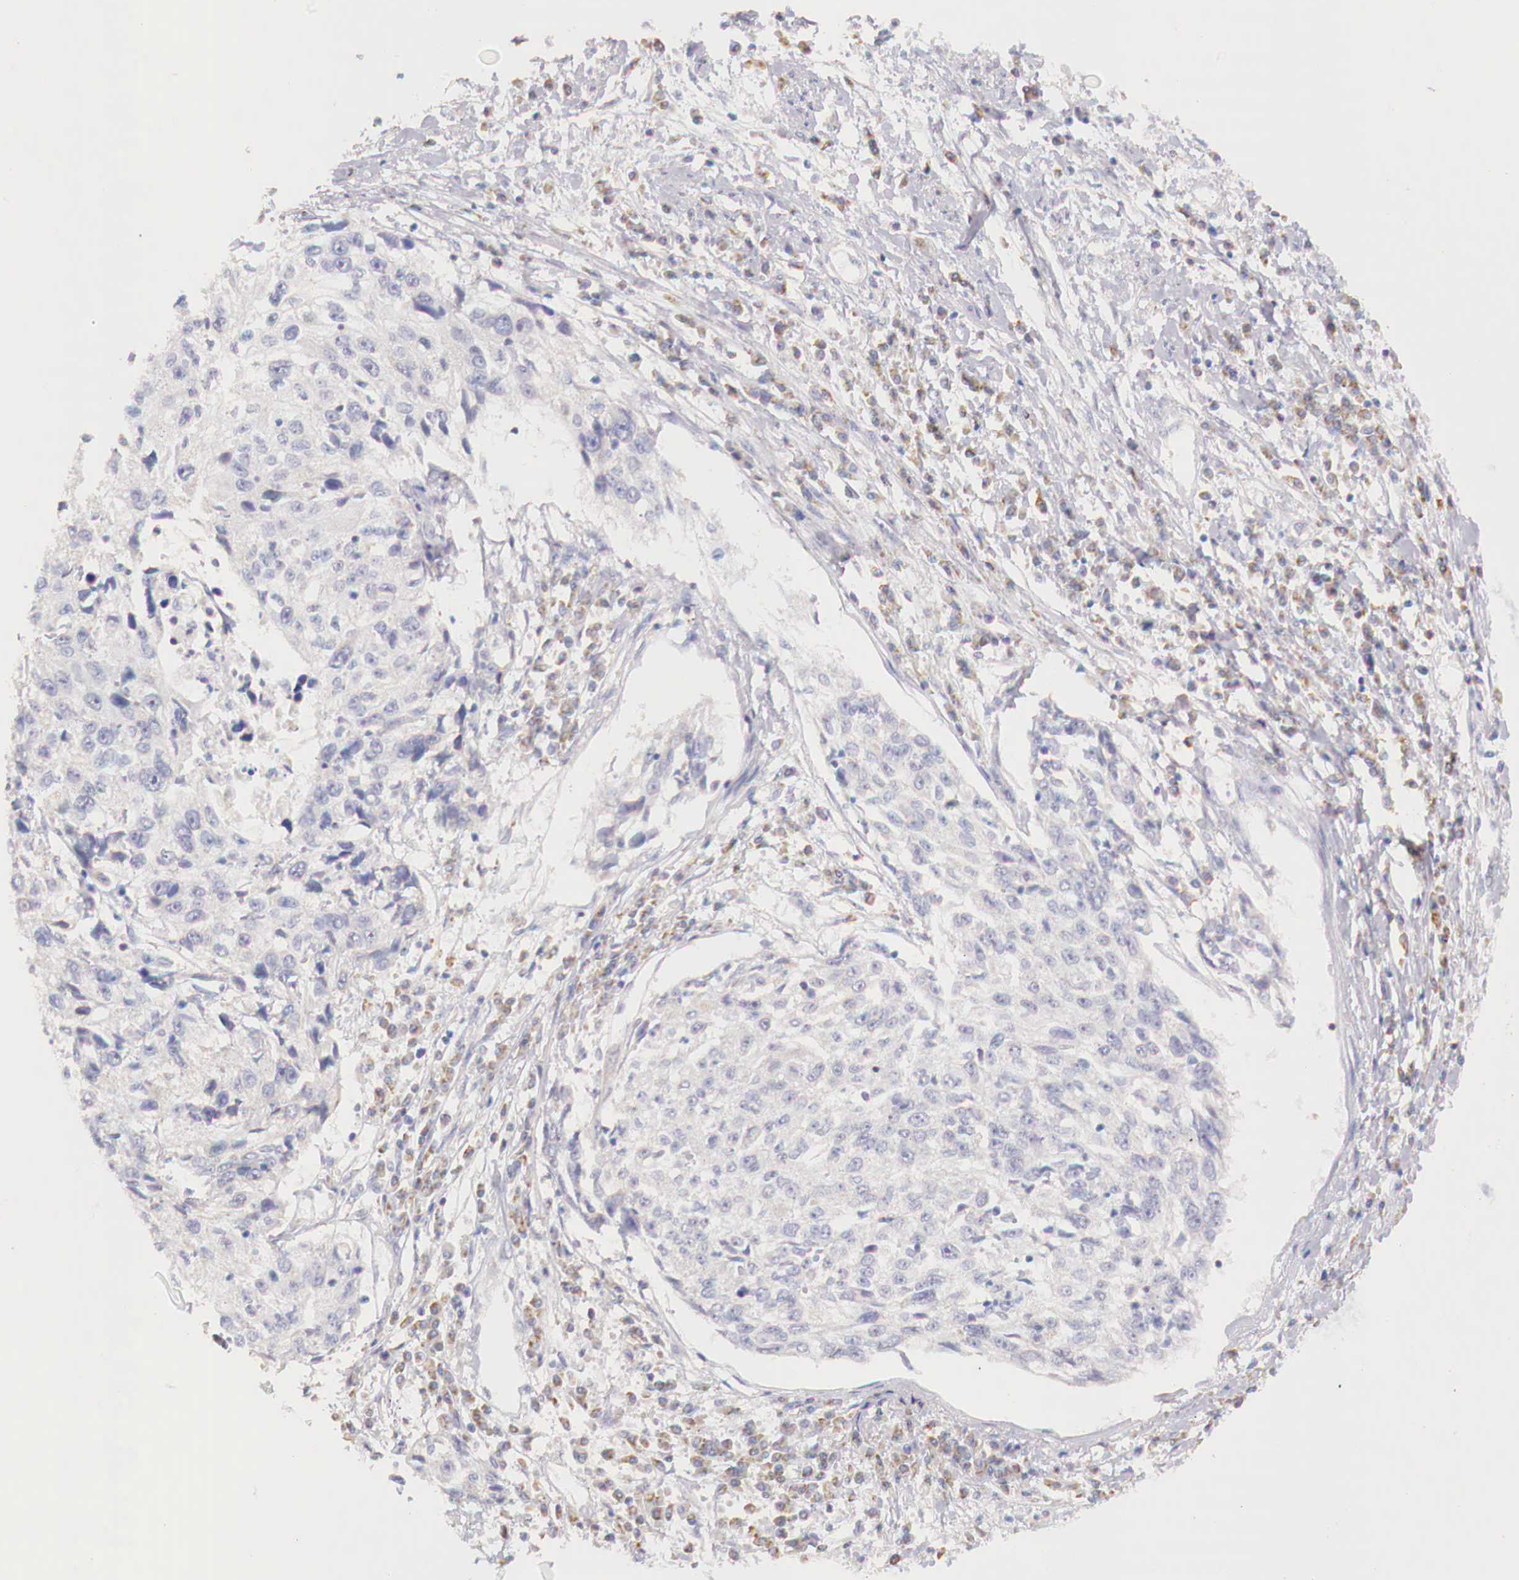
{"staining": {"intensity": "negative", "quantity": "none", "location": "none"}, "tissue": "cervical cancer", "cell_type": "Tumor cells", "image_type": "cancer", "snomed": [{"axis": "morphology", "description": "Squamous cell carcinoma, NOS"}, {"axis": "topography", "description": "Cervix"}], "caption": "Protein analysis of cervical cancer exhibits no significant expression in tumor cells. (Stains: DAB immunohistochemistry with hematoxylin counter stain, Microscopy: brightfield microscopy at high magnification).", "gene": "IDH3G", "patient": {"sex": "female", "age": 57}}